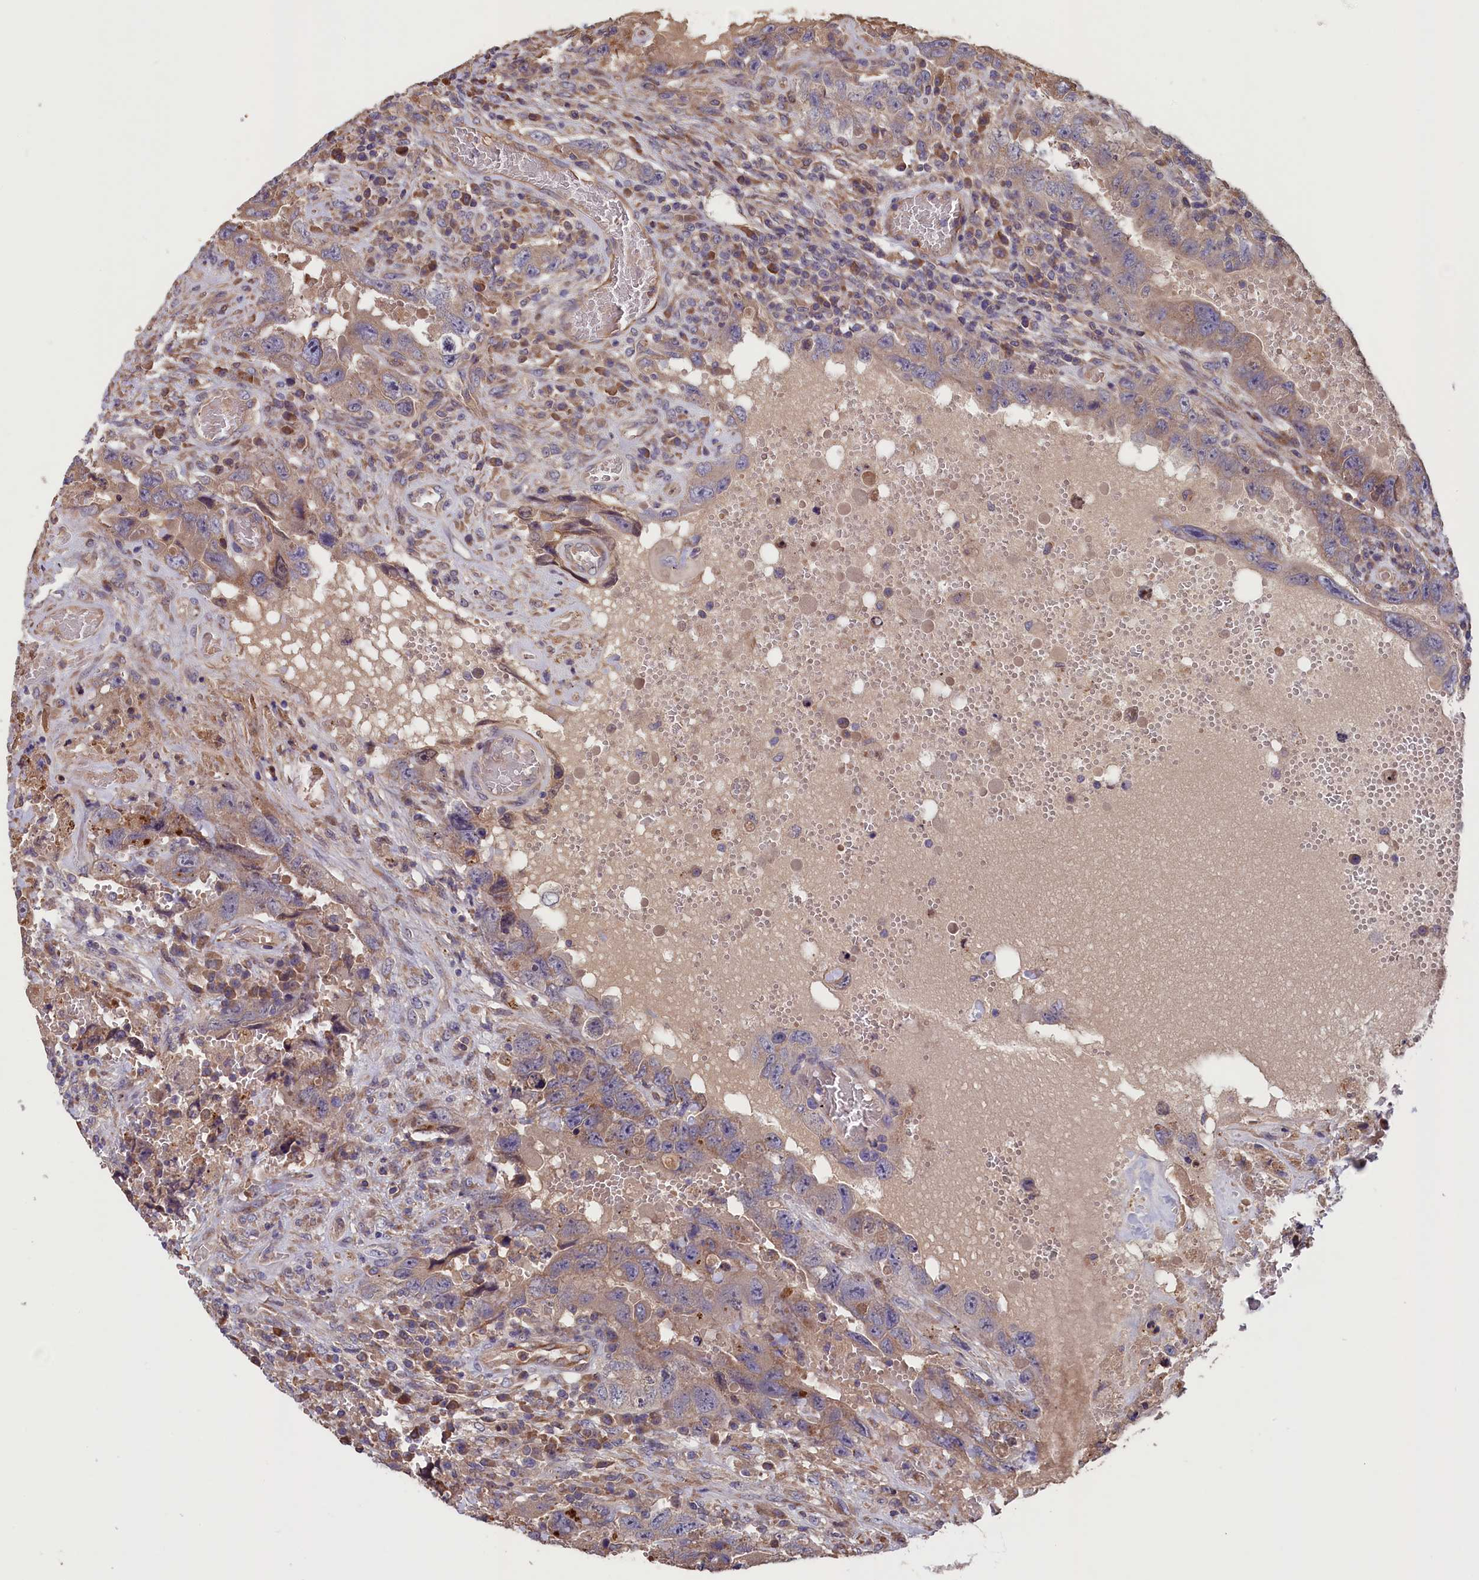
{"staining": {"intensity": "weak", "quantity": "<25%", "location": "cytoplasmic/membranous"}, "tissue": "testis cancer", "cell_type": "Tumor cells", "image_type": "cancer", "snomed": [{"axis": "morphology", "description": "Carcinoma, Embryonal, NOS"}, {"axis": "topography", "description": "Testis"}], "caption": "IHC photomicrograph of neoplastic tissue: human testis cancer (embryonal carcinoma) stained with DAB reveals no significant protein staining in tumor cells. Nuclei are stained in blue.", "gene": "GREB1L", "patient": {"sex": "male", "age": 26}}